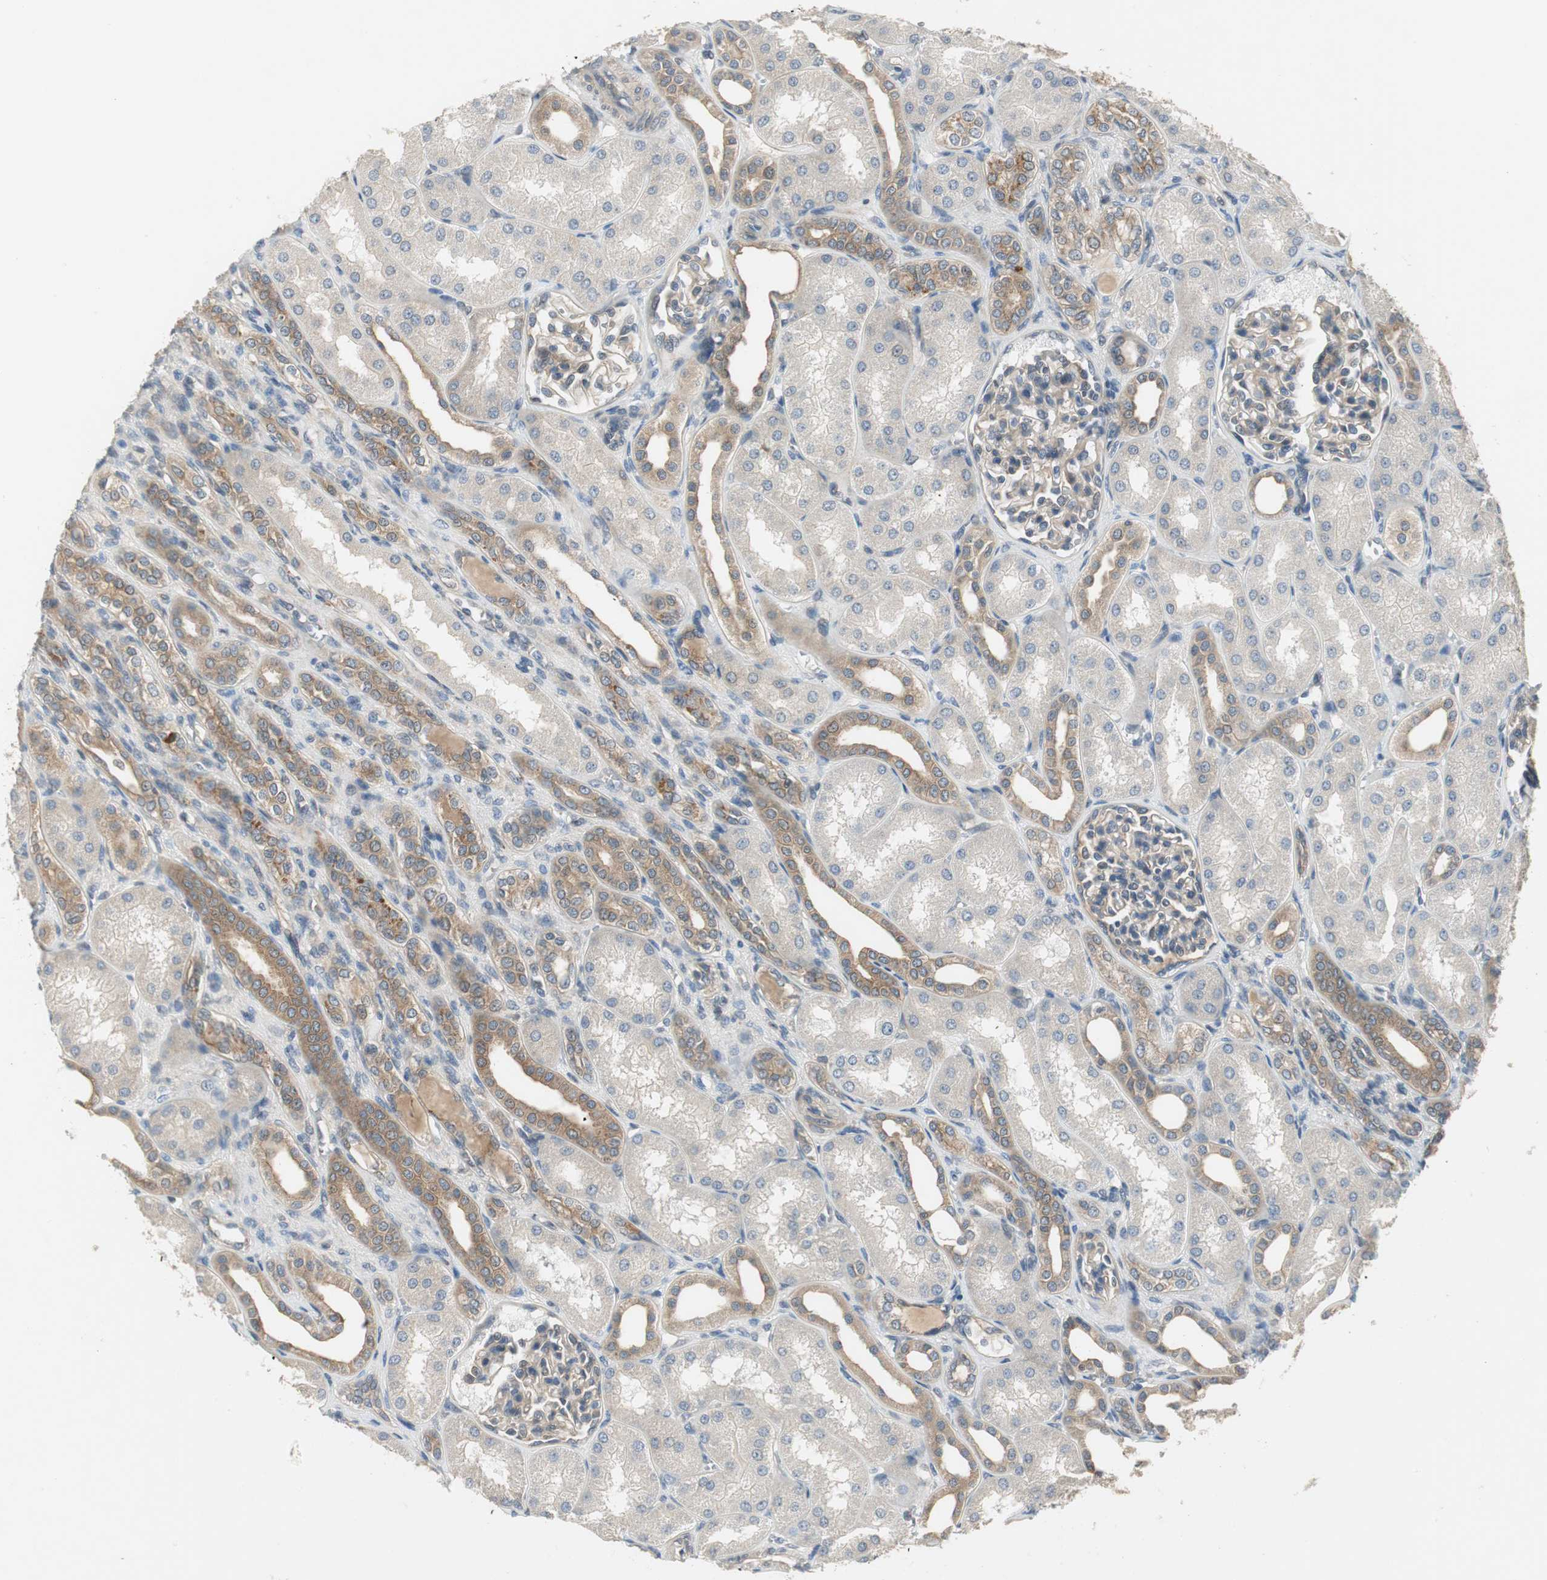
{"staining": {"intensity": "weak", "quantity": ">75%", "location": "cytoplasmic/membranous"}, "tissue": "kidney", "cell_type": "Cells in glomeruli", "image_type": "normal", "snomed": [{"axis": "morphology", "description": "Normal tissue, NOS"}, {"axis": "topography", "description": "Kidney"}], "caption": "This histopathology image reveals IHC staining of benign kidney, with low weak cytoplasmic/membranous staining in approximately >75% of cells in glomeruli.", "gene": "PRKAA1", "patient": {"sex": "male", "age": 7}}